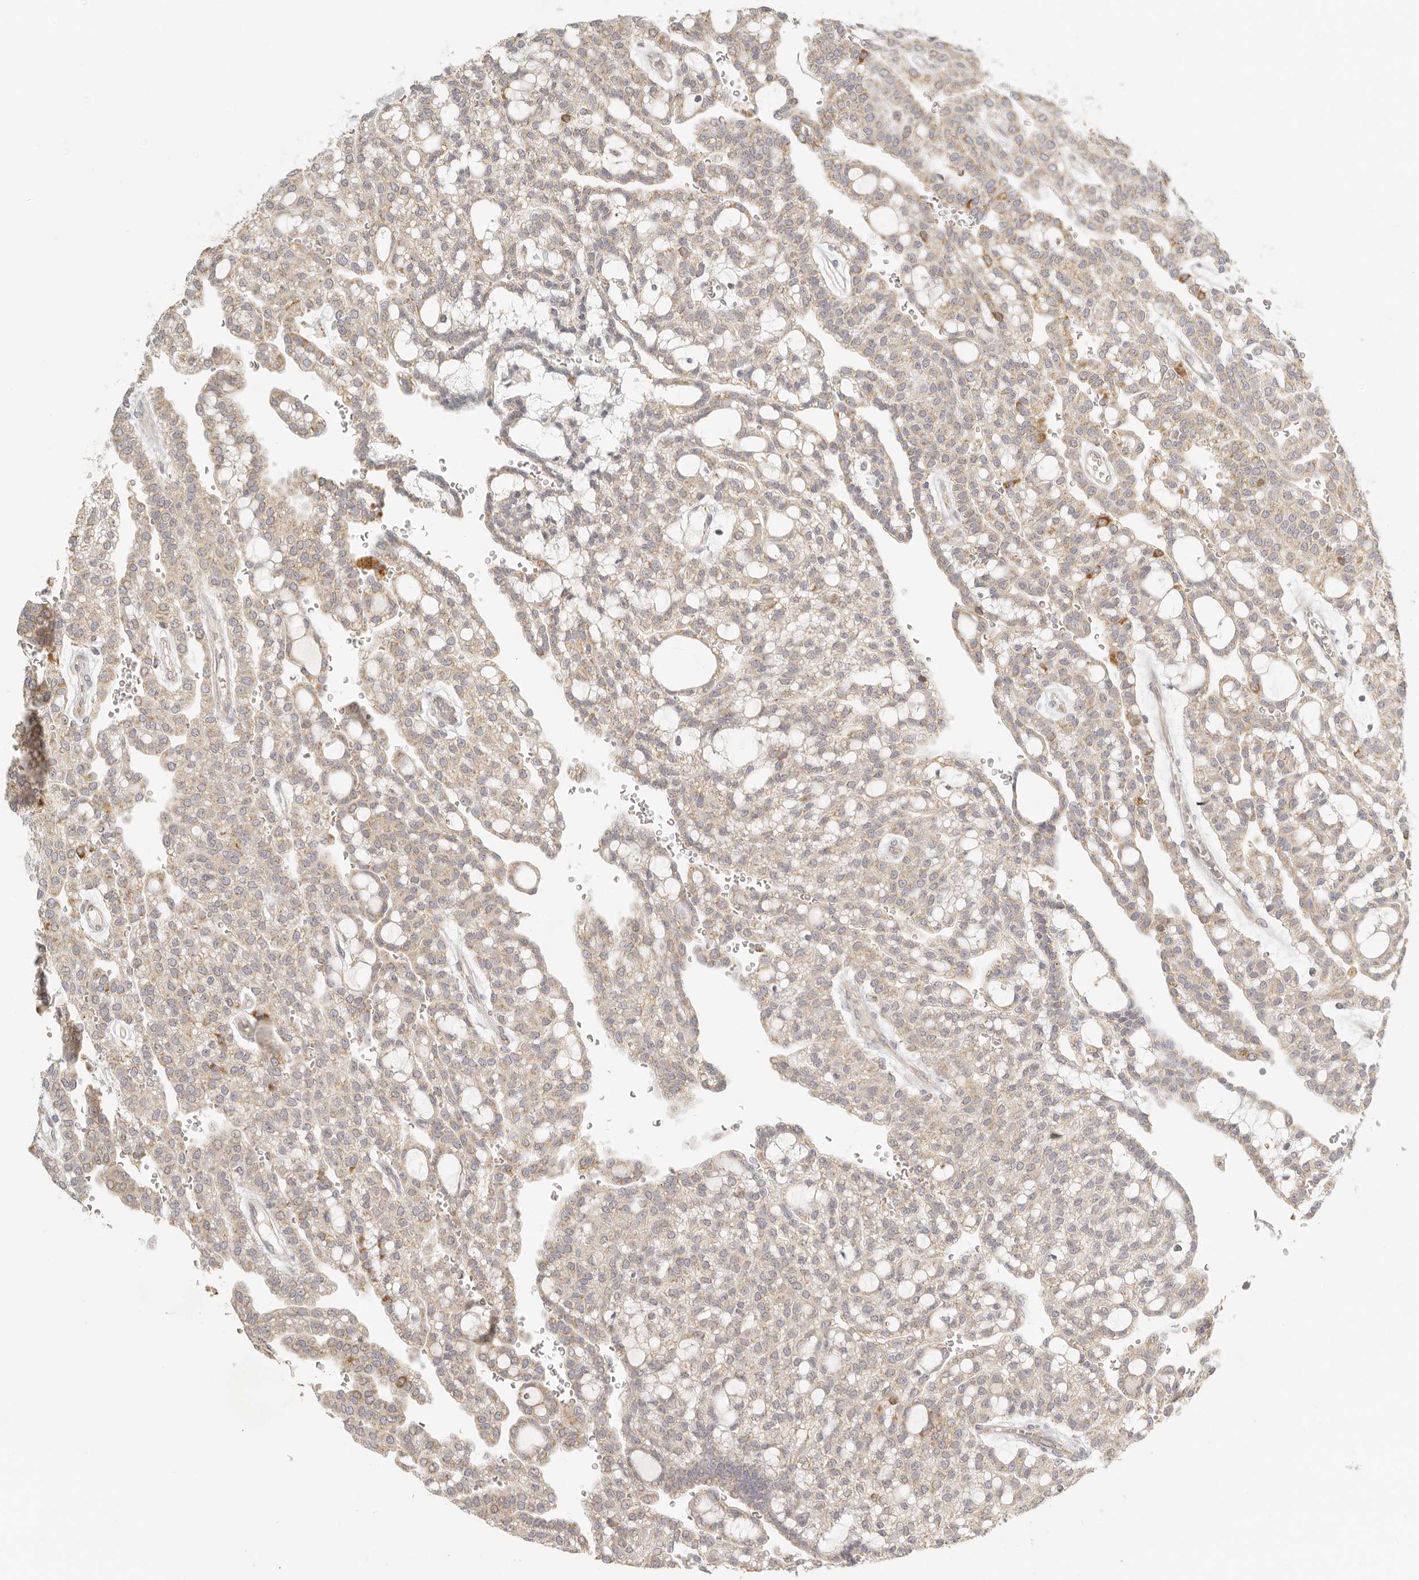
{"staining": {"intensity": "moderate", "quantity": ">75%", "location": "cytoplasmic/membranous"}, "tissue": "renal cancer", "cell_type": "Tumor cells", "image_type": "cancer", "snomed": [{"axis": "morphology", "description": "Adenocarcinoma, NOS"}, {"axis": "topography", "description": "Kidney"}], "caption": "Renal adenocarcinoma stained with IHC reveals moderate cytoplasmic/membranous expression in approximately >75% of tumor cells.", "gene": "KDF1", "patient": {"sex": "male", "age": 63}}